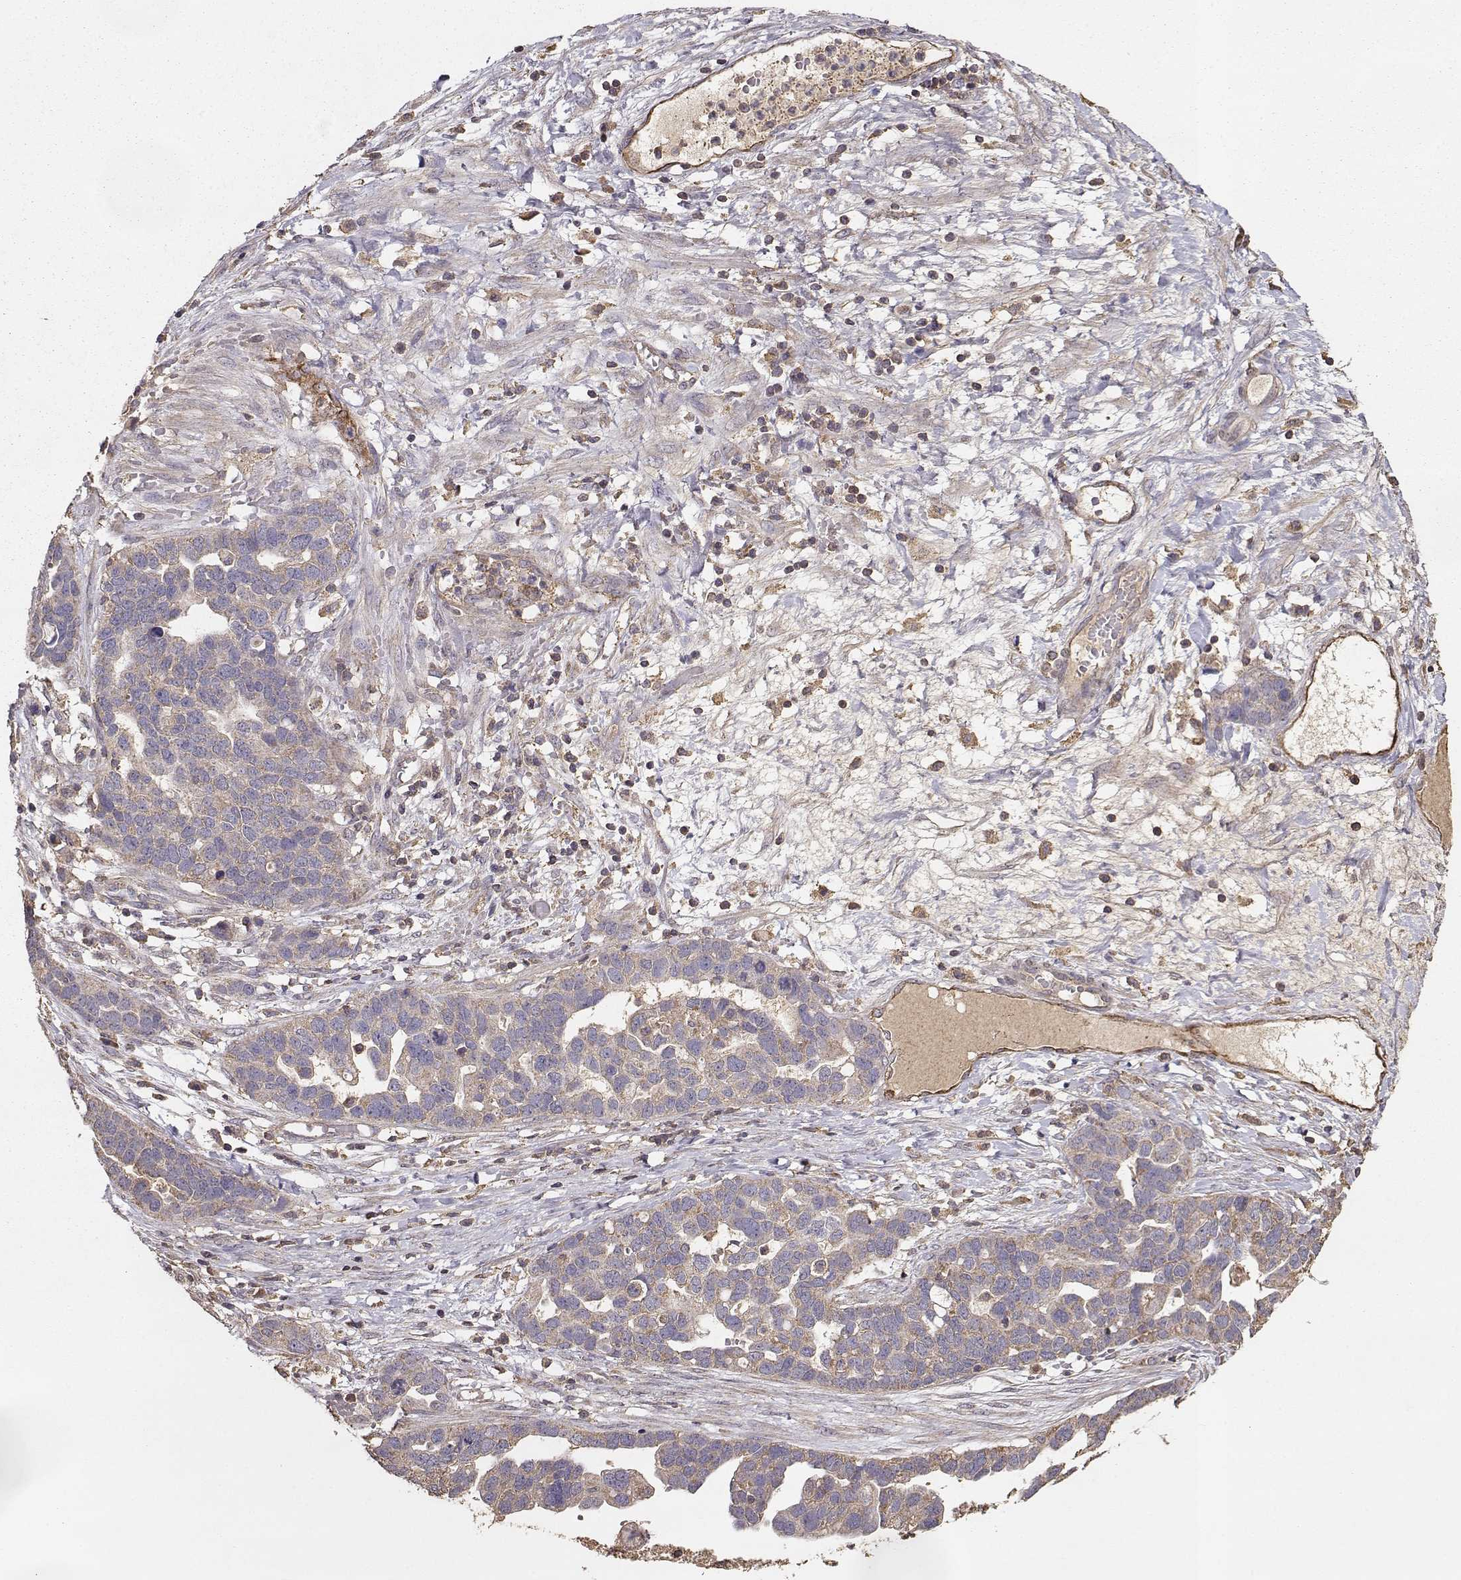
{"staining": {"intensity": "weak", "quantity": ">75%", "location": "cytoplasmic/membranous"}, "tissue": "ovarian cancer", "cell_type": "Tumor cells", "image_type": "cancer", "snomed": [{"axis": "morphology", "description": "Cystadenocarcinoma, serous, NOS"}, {"axis": "topography", "description": "Ovary"}], "caption": "Serous cystadenocarcinoma (ovarian) stained for a protein exhibits weak cytoplasmic/membranous positivity in tumor cells. (Brightfield microscopy of DAB IHC at high magnification).", "gene": "TARS3", "patient": {"sex": "female", "age": 54}}